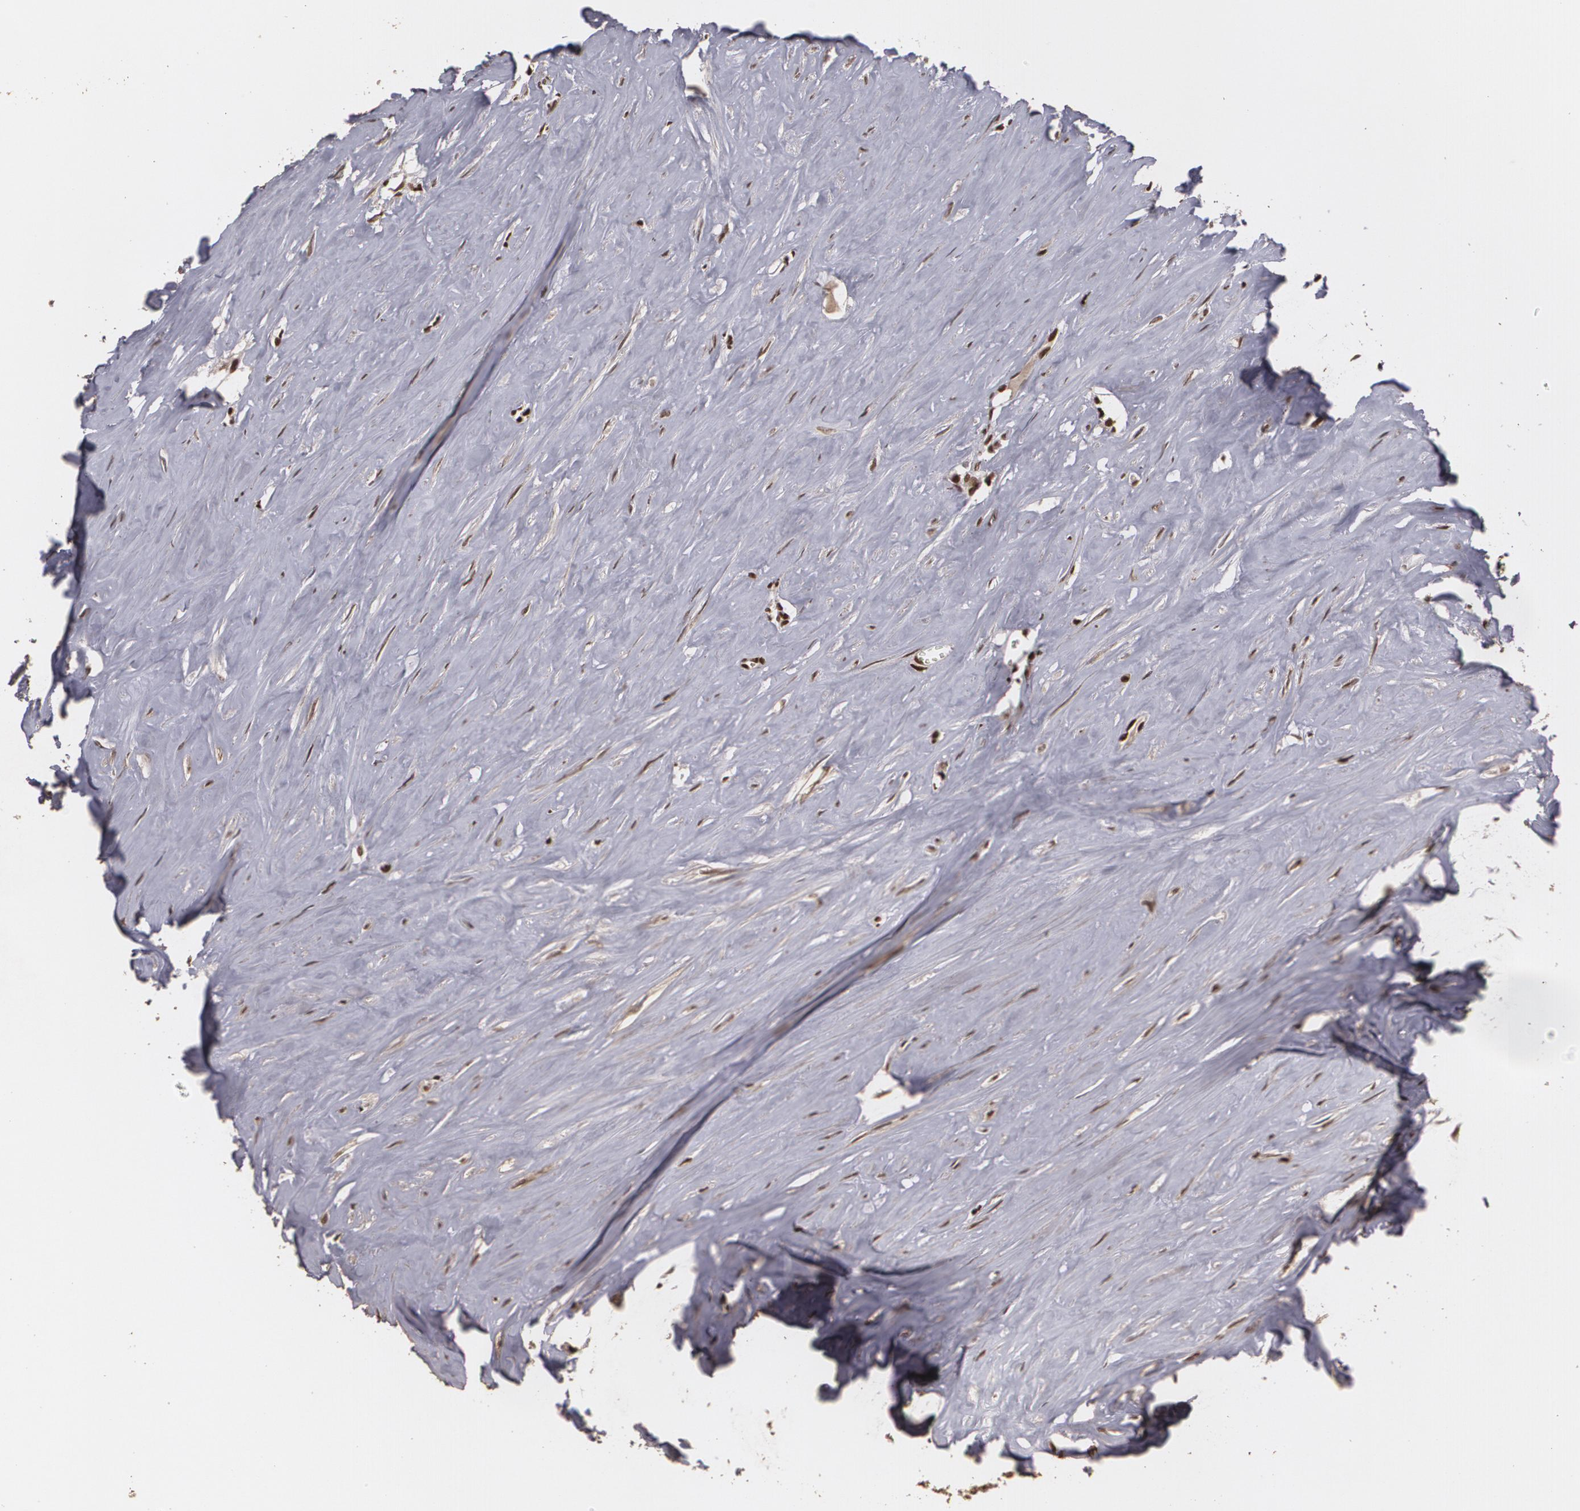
{"staining": {"intensity": "strong", "quantity": ">75%", "location": "cytoplasmic/membranous,nuclear"}, "tissue": "carcinoid", "cell_type": "Tumor cells", "image_type": "cancer", "snomed": [{"axis": "morphology", "description": "Carcinoid, malignant, NOS"}, {"axis": "topography", "description": "Small intestine"}], "caption": "Brown immunohistochemical staining in human carcinoid exhibits strong cytoplasmic/membranous and nuclear expression in approximately >75% of tumor cells.", "gene": "RCOR1", "patient": {"sex": "male", "age": 63}}